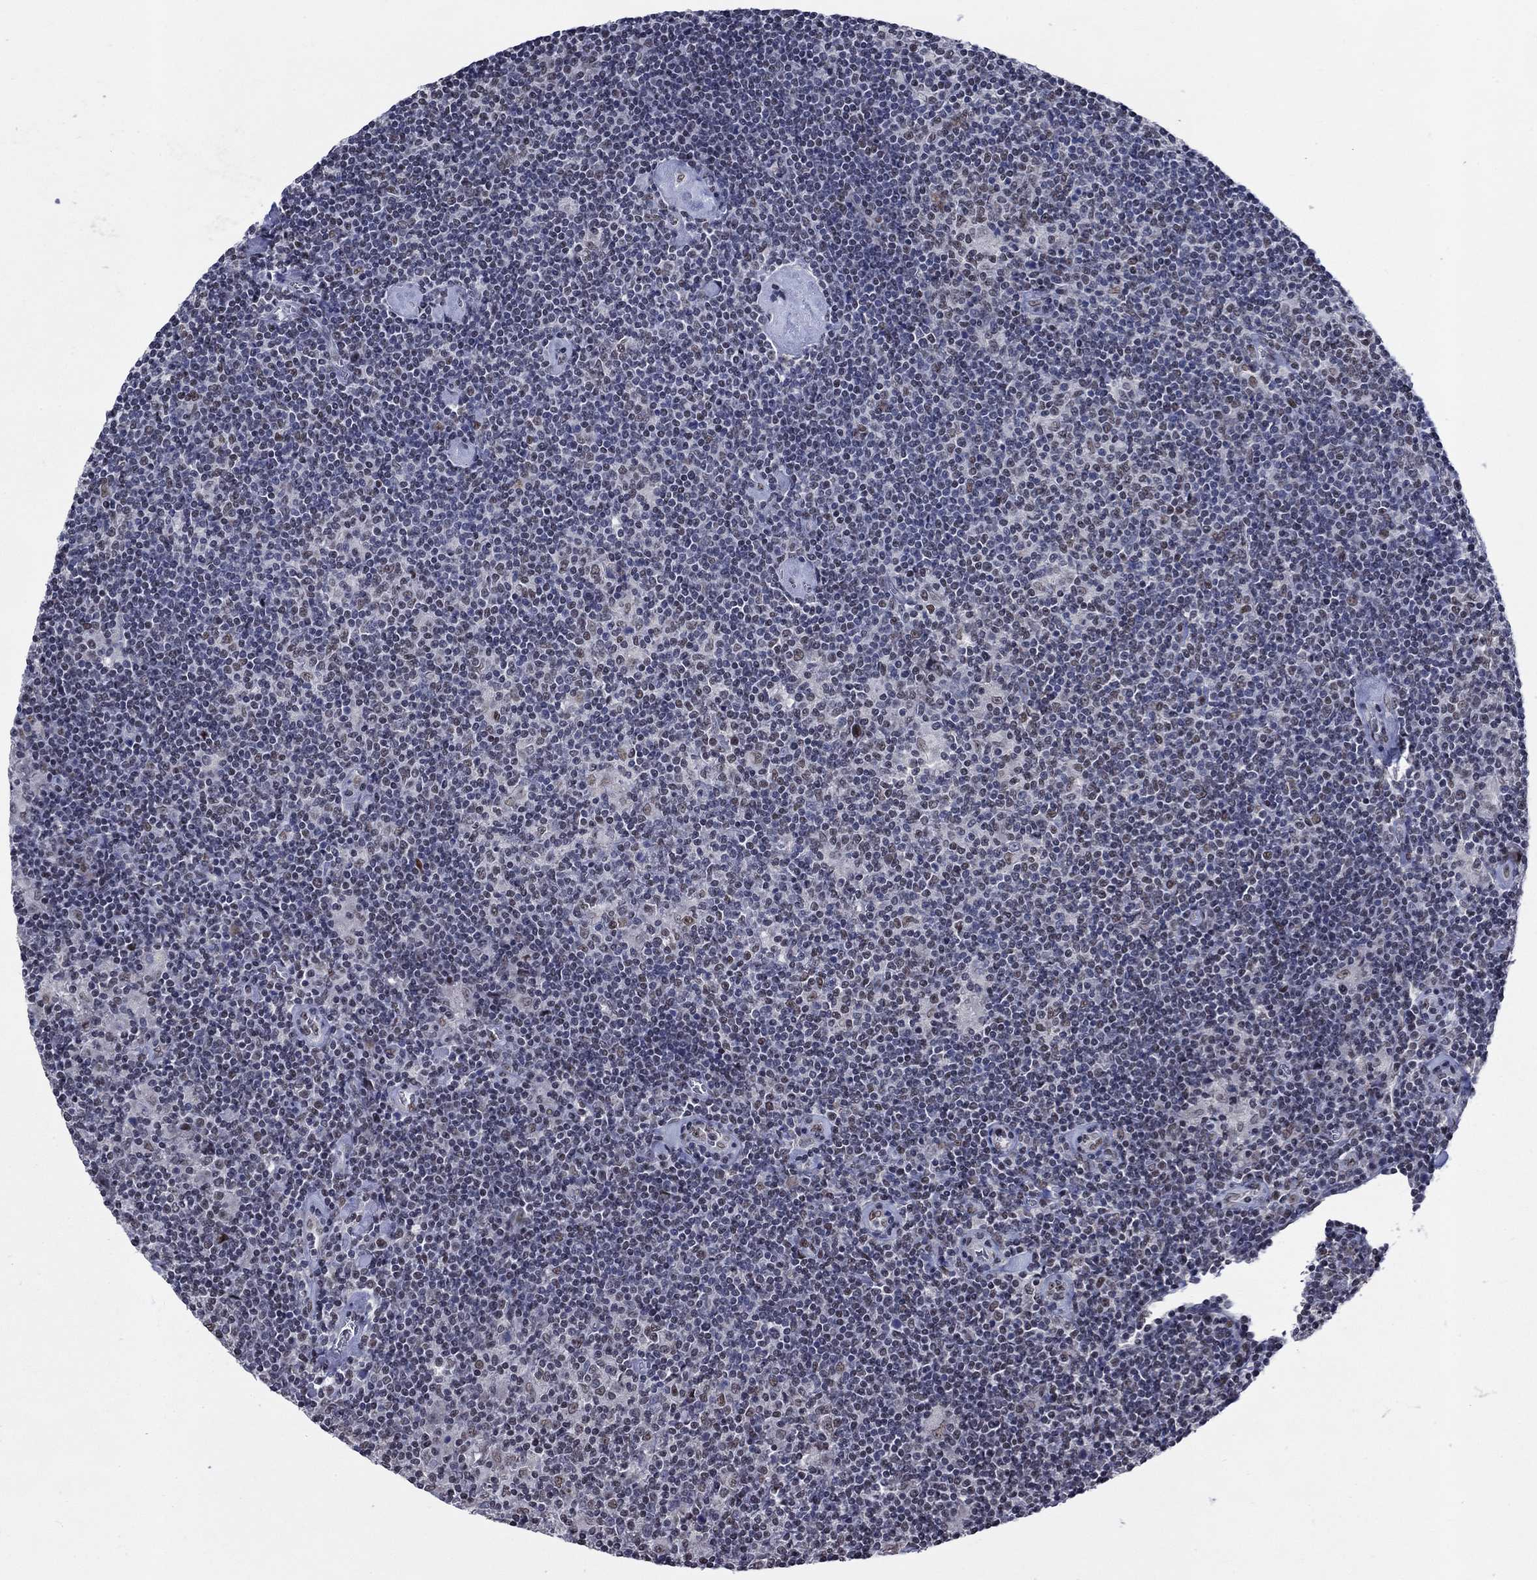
{"staining": {"intensity": "negative", "quantity": "none", "location": "none"}, "tissue": "lymphoma", "cell_type": "Tumor cells", "image_type": "cancer", "snomed": [{"axis": "morphology", "description": "Hodgkin's disease, NOS"}, {"axis": "topography", "description": "Lymph node"}], "caption": "This micrograph is of Hodgkin's disease stained with immunohistochemistry (IHC) to label a protein in brown with the nuclei are counter-stained blue. There is no staining in tumor cells.", "gene": "HTN1", "patient": {"sex": "male", "age": 40}}